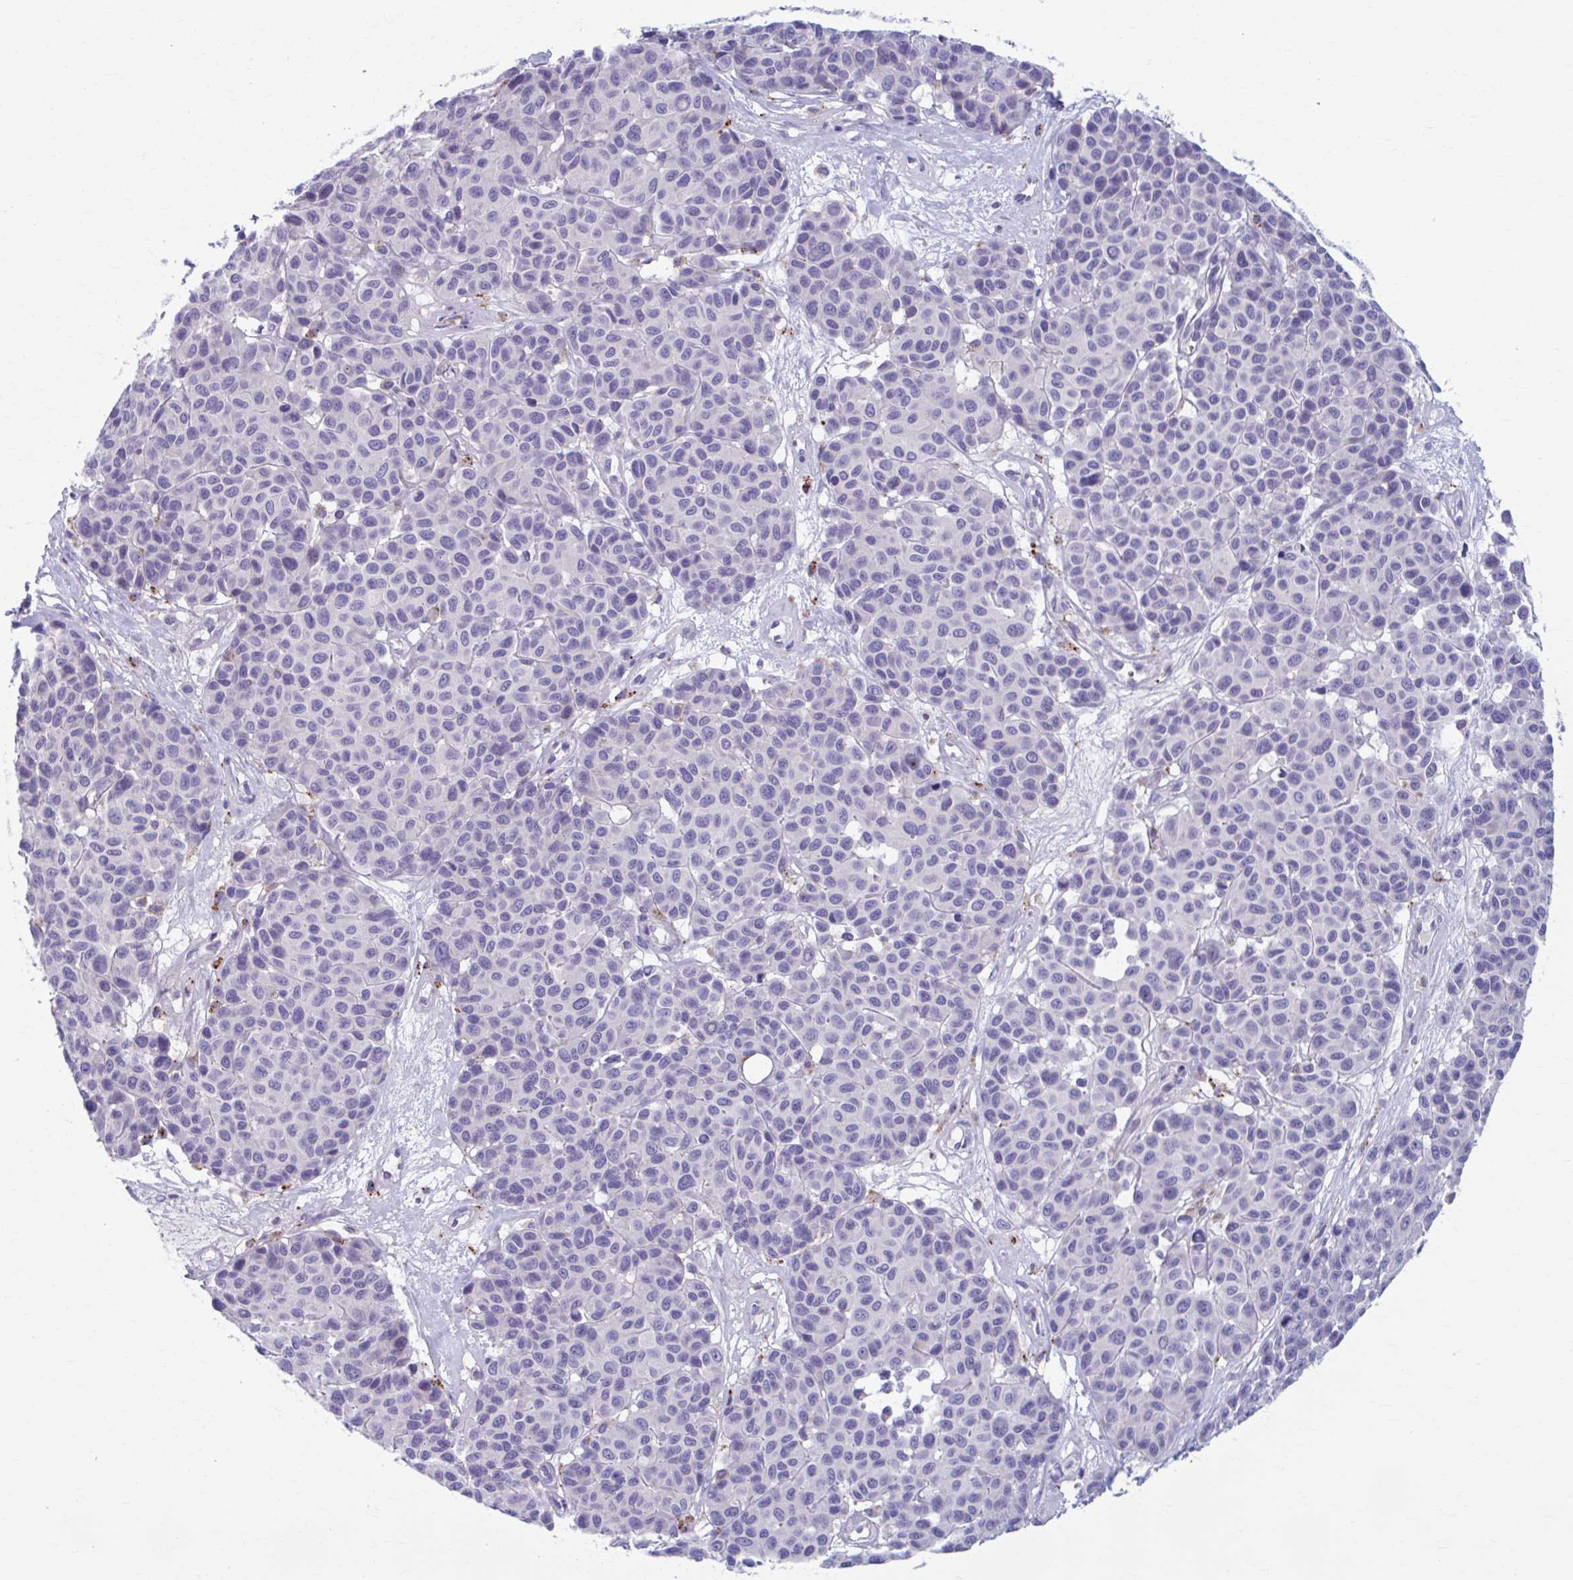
{"staining": {"intensity": "negative", "quantity": "none", "location": "none"}, "tissue": "melanoma", "cell_type": "Tumor cells", "image_type": "cancer", "snomed": [{"axis": "morphology", "description": "Malignant melanoma, NOS"}, {"axis": "topography", "description": "Skin"}], "caption": "Malignant melanoma stained for a protein using immunohistochemistry (IHC) displays no expression tumor cells.", "gene": "C12orf71", "patient": {"sex": "female", "age": 66}}